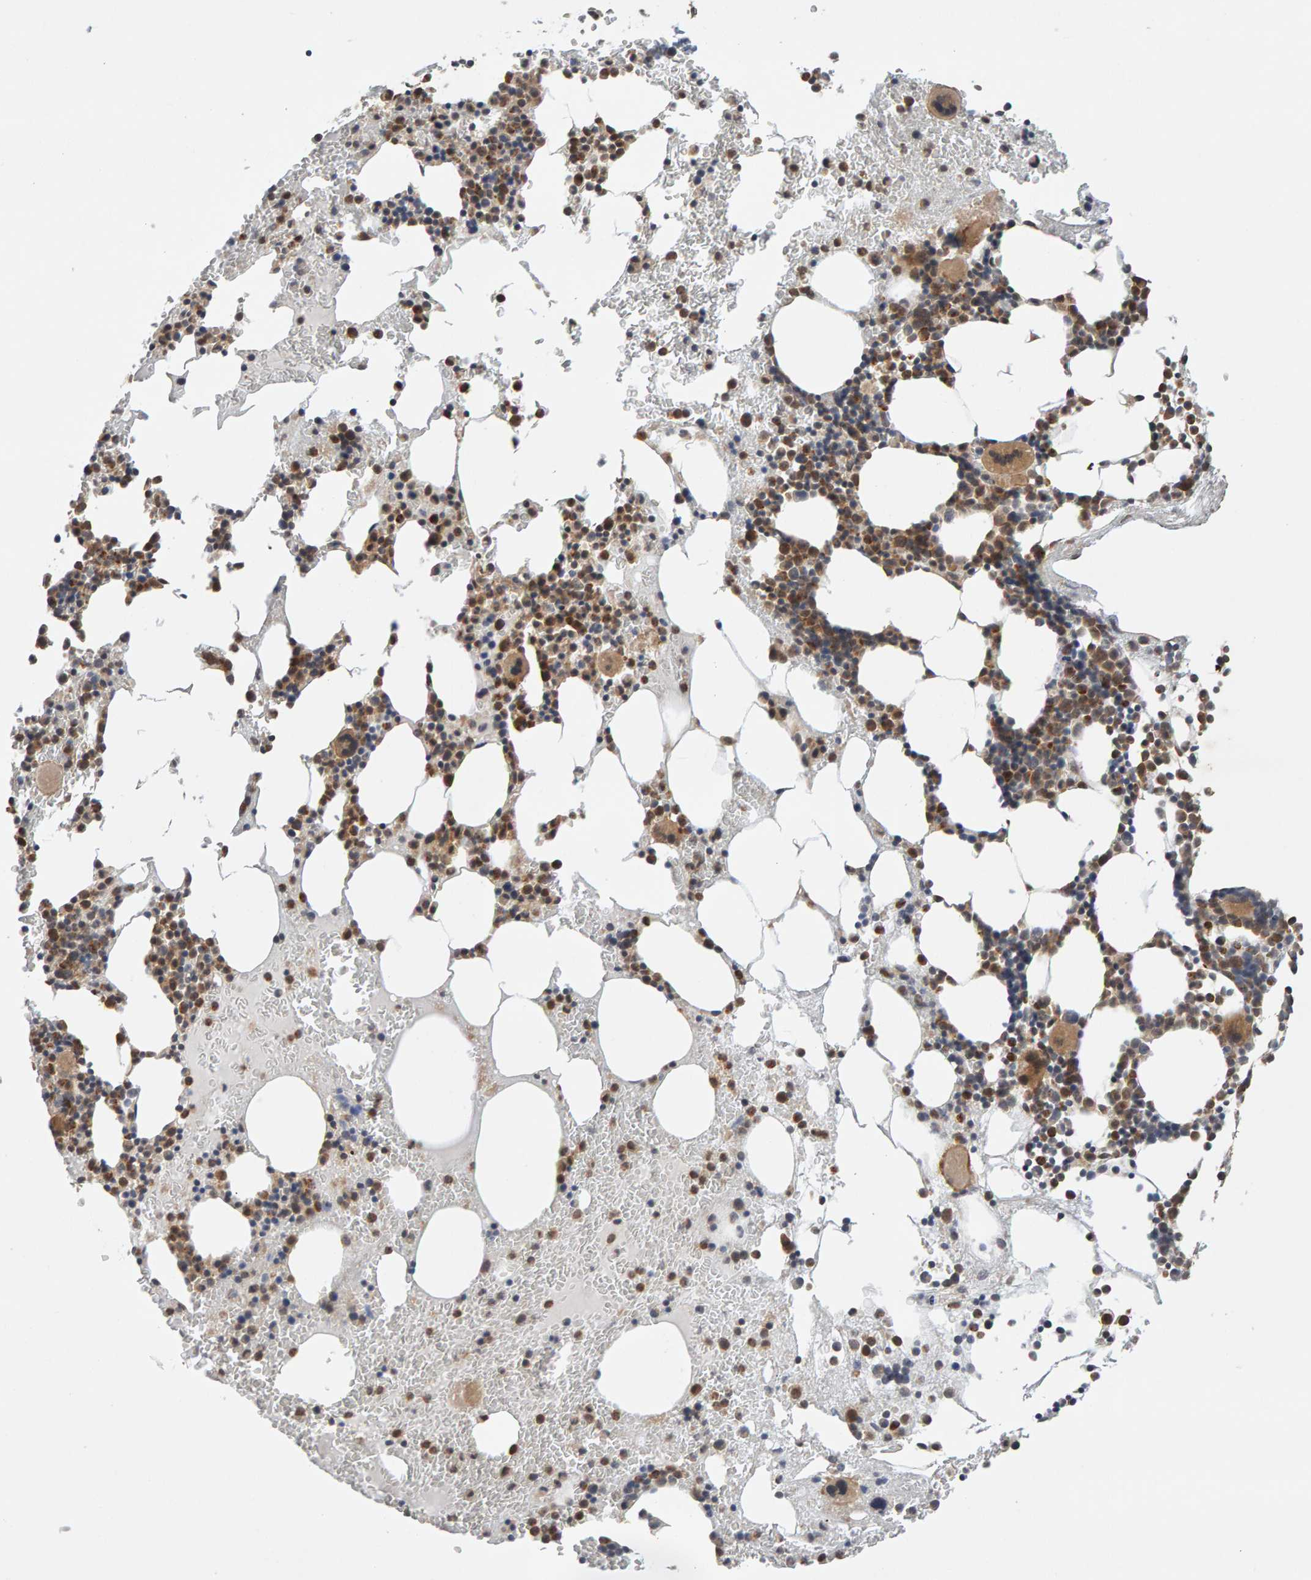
{"staining": {"intensity": "weak", "quantity": ">75%", "location": "cytoplasmic/membranous"}, "tissue": "bone marrow", "cell_type": "Hematopoietic cells", "image_type": "normal", "snomed": [{"axis": "morphology", "description": "Normal tissue, NOS"}, {"axis": "morphology", "description": "Inflammation, NOS"}, {"axis": "topography", "description": "Bone marrow"}], "caption": "Bone marrow stained for a protein (brown) reveals weak cytoplasmic/membranous positive staining in about >75% of hematopoietic cells.", "gene": "DNAJC7", "patient": {"sex": "female", "age": 67}}